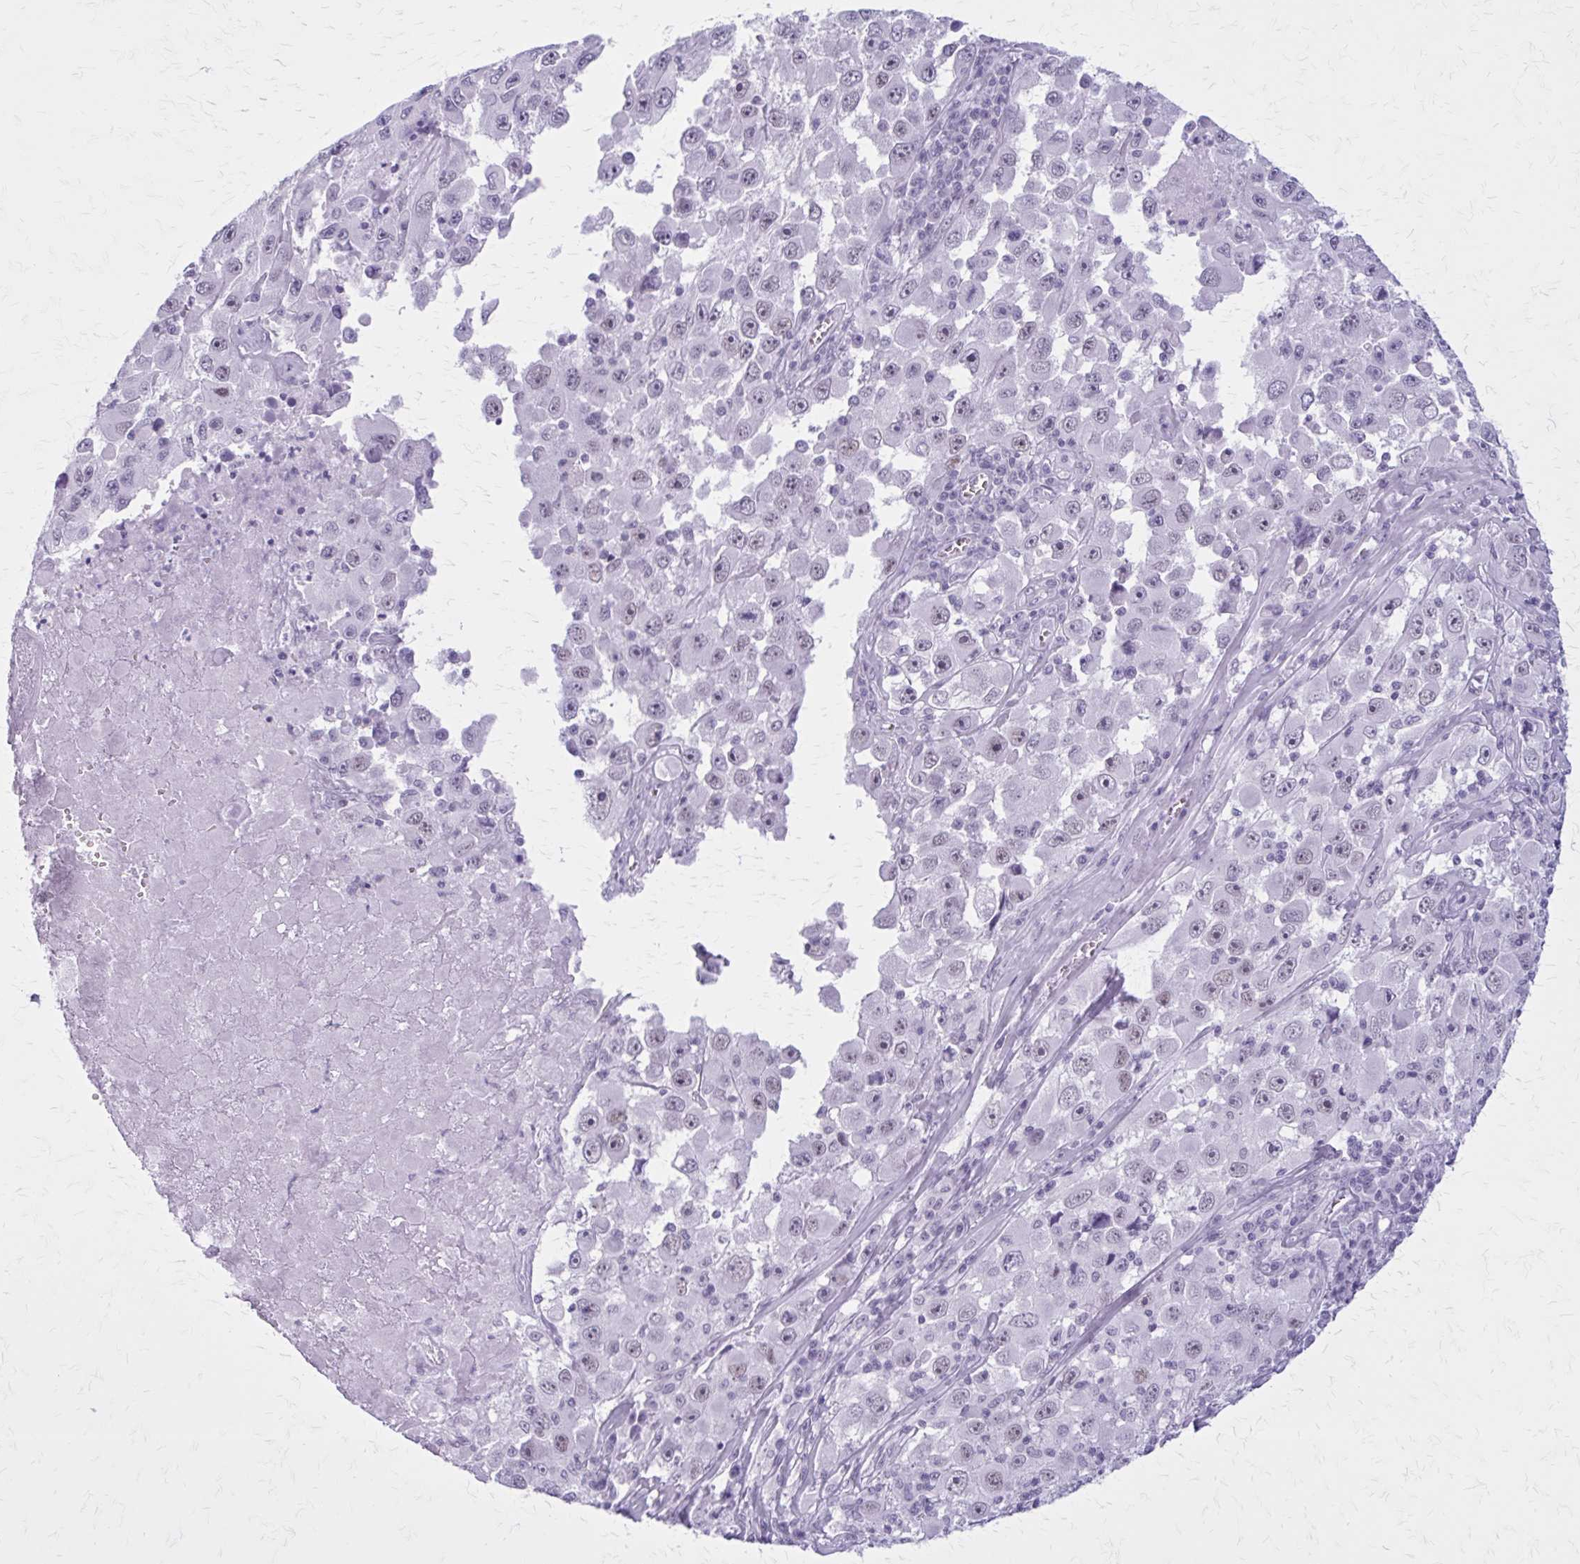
{"staining": {"intensity": "negative", "quantity": "none", "location": "none"}, "tissue": "melanoma", "cell_type": "Tumor cells", "image_type": "cancer", "snomed": [{"axis": "morphology", "description": "Malignant melanoma, Metastatic site"}, {"axis": "topography", "description": "Lymph node"}], "caption": "Histopathology image shows no significant protein staining in tumor cells of malignant melanoma (metastatic site).", "gene": "GAD1", "patient": {"sex": "female", "age": 67}}